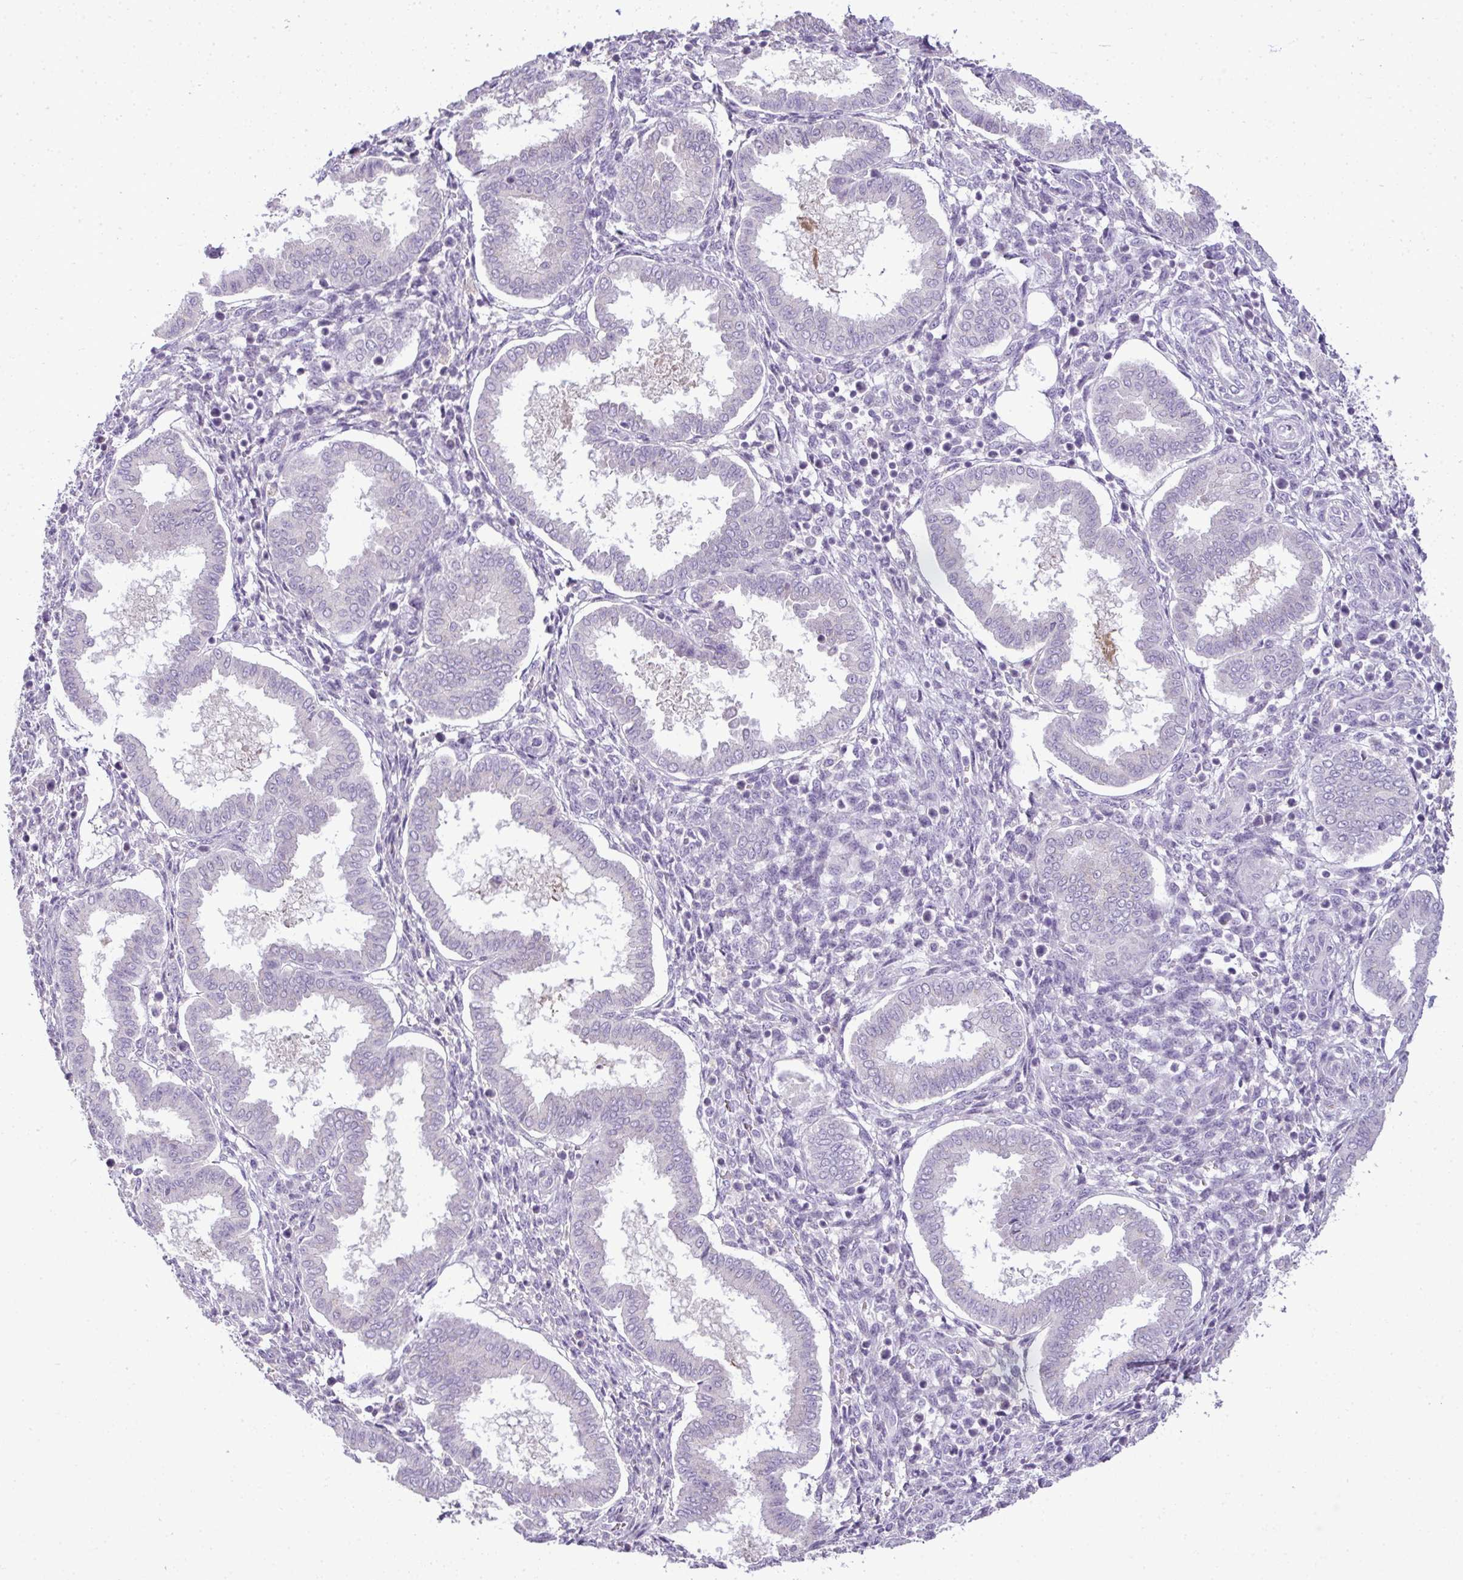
{"staining": {"intensity": "negative", "quantity": "none", "location": "none"}, "tissue": "endometrium", "cell_type": "Cells in endometrial stroma", "image_type": "normal", "snomed": [{"axis": "morphology", "description": "Normal tissue, NOS"}, {"axis": "topography", "description": "Endometrium"}], "caption": "Endometrium stained for a protein using IHC displays no staining cells in endometrial stroma.", "gene": "CMPK1", "patient": {"sex": "female", "age": 24}}